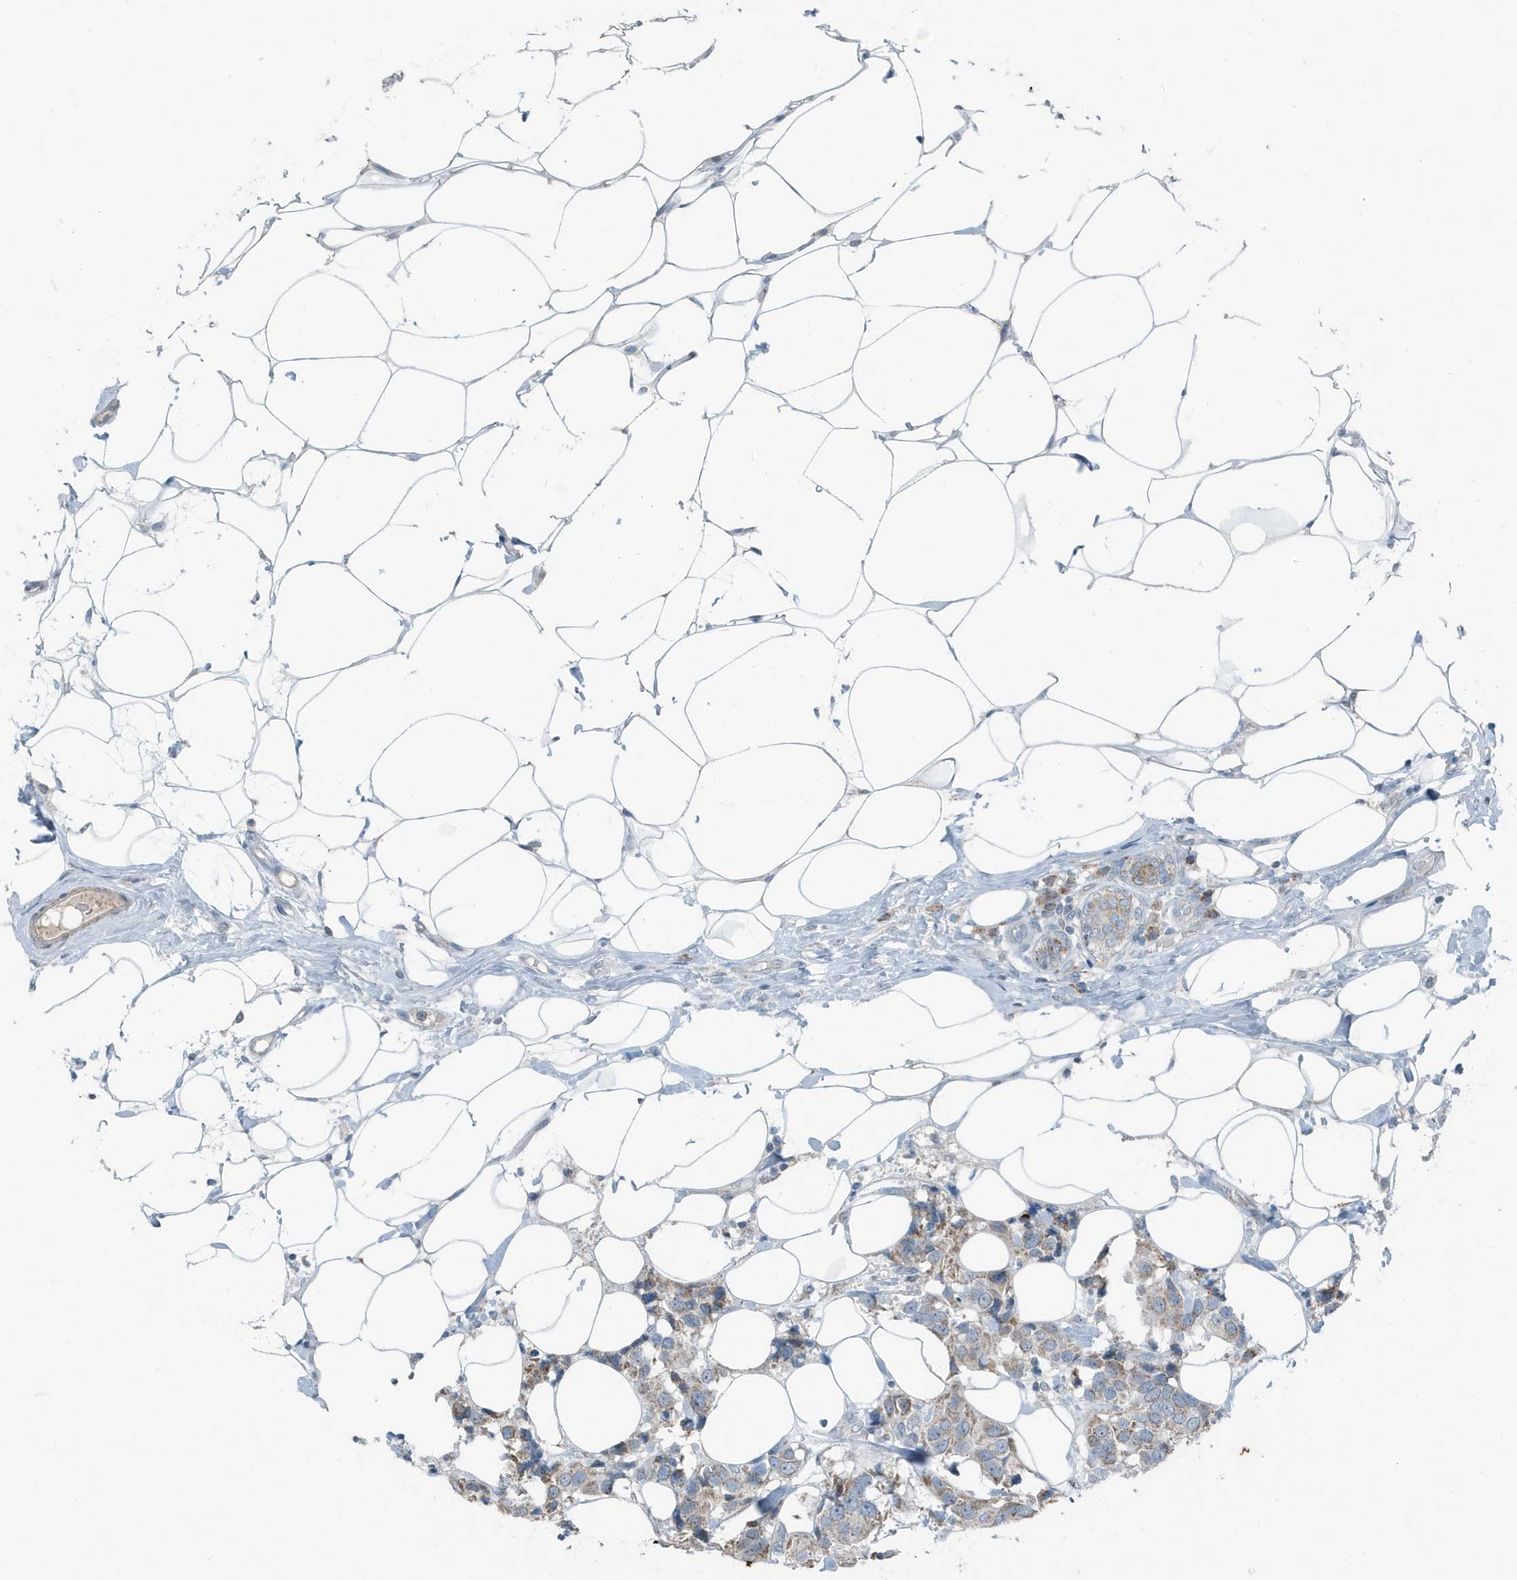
{"staining": {"intensity": "weak", "quantity": "25%-75%", "location": "cytoplasmic/membranous"}, "tissue": "breast cancer", "cell_type": "Tumor cells", "image_type": "cancer", "snomed": [{"axis": "morphology", "description": "Normal tissue, NOS"}, {"axis": "morphology", "description": "Duct carcinoma"}, {"axis": "topography", "description": "Breast"}], "caption": "Protein staining of breast cancer tissue demonstrates weak cytoplasmic/membranous positivity in approximately 25%-75% of tumor cells.", "gene": "MT-CYB", "patient": {"sex": "female", "age": 39}}